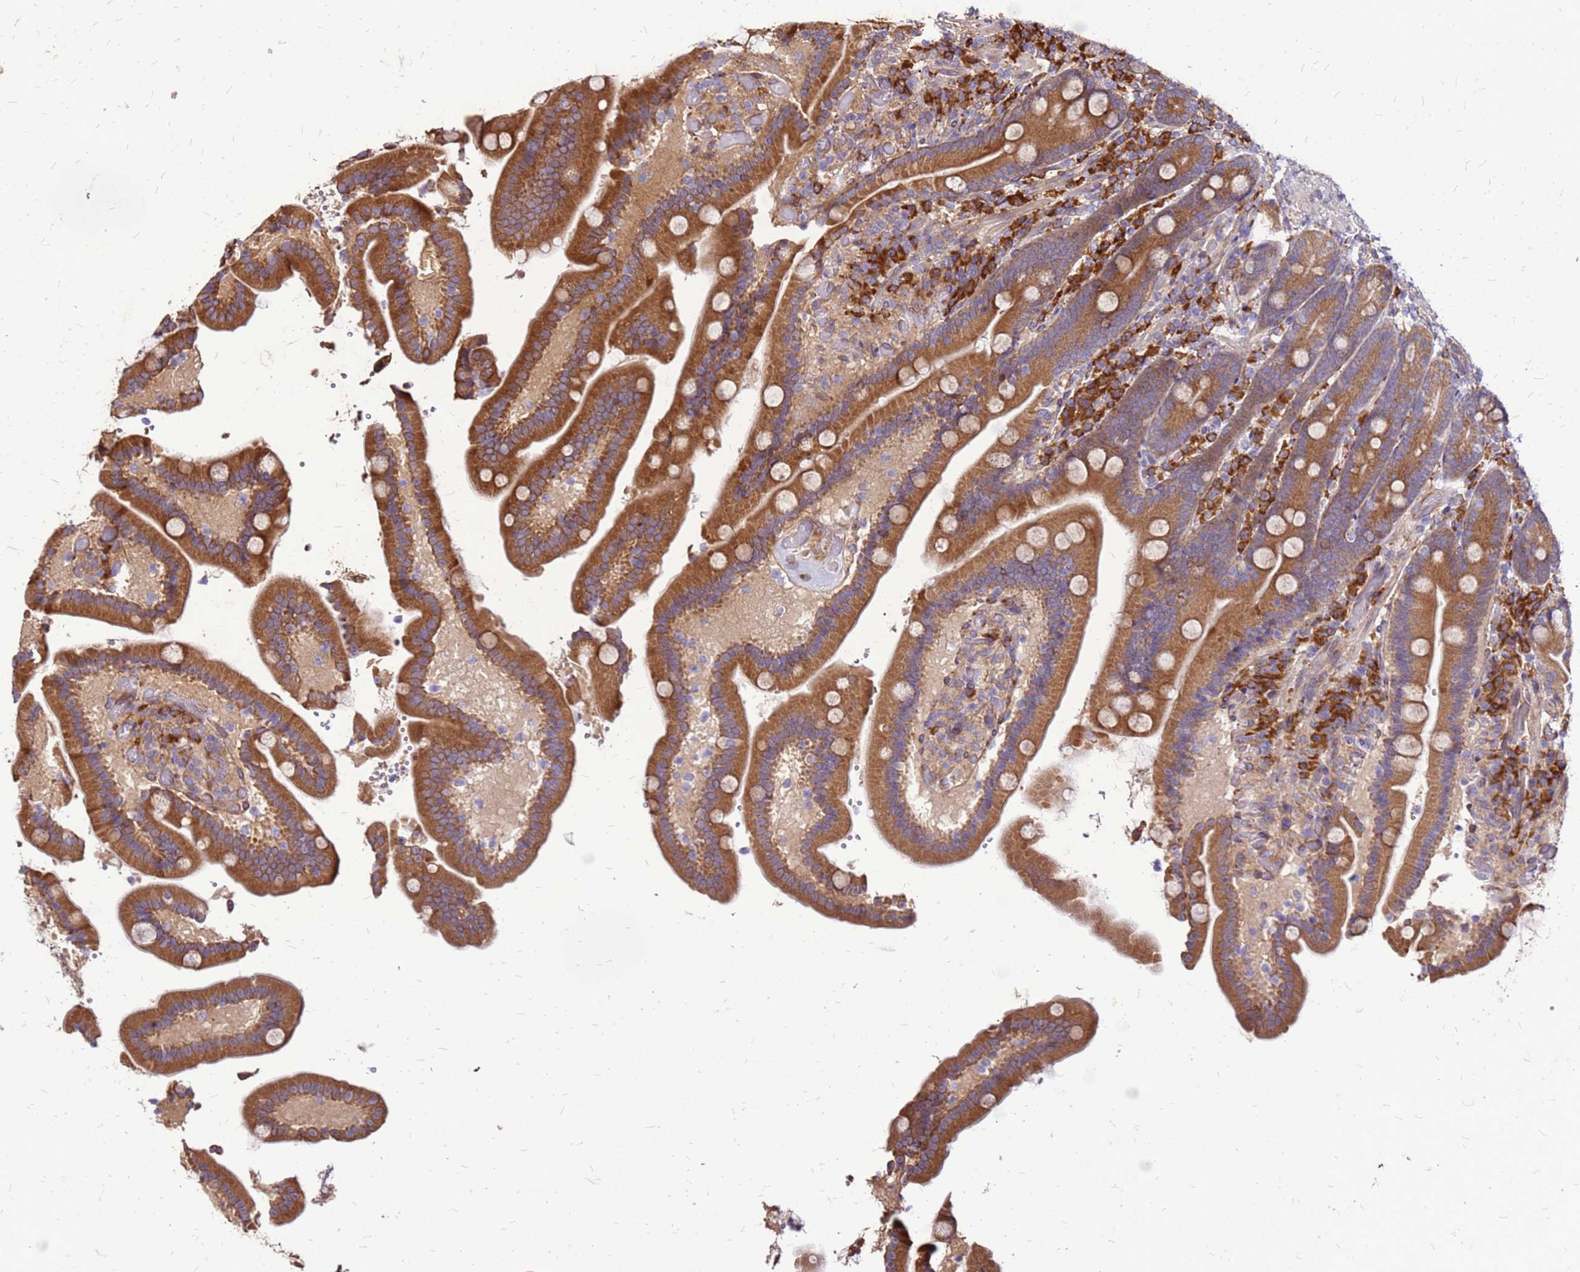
{"staining": {"intensity": "strong", "quantity": ">75%", "location": "cytoplasmic/membranous"}, "tissue": "duodenum", "cell_type": "Glandular cells", "image_type": "normal", "snomed": [{"axis": "morphology", "description": "Normal tissue, NOS"}, {"axis": "topography", "description": "Duodenum"}], "caption": "Benign duodenum shows strong cytoplasmic/membranous expression in approximately >75% of glandular cells, visualized by immunohistochemistry. (Stains: DAB in brown, nuclei in blue, Microscopy: brightfield microscopy at high magnification).", "gene": "VMO1", "patient": {"sex": "female", "age": 62}}